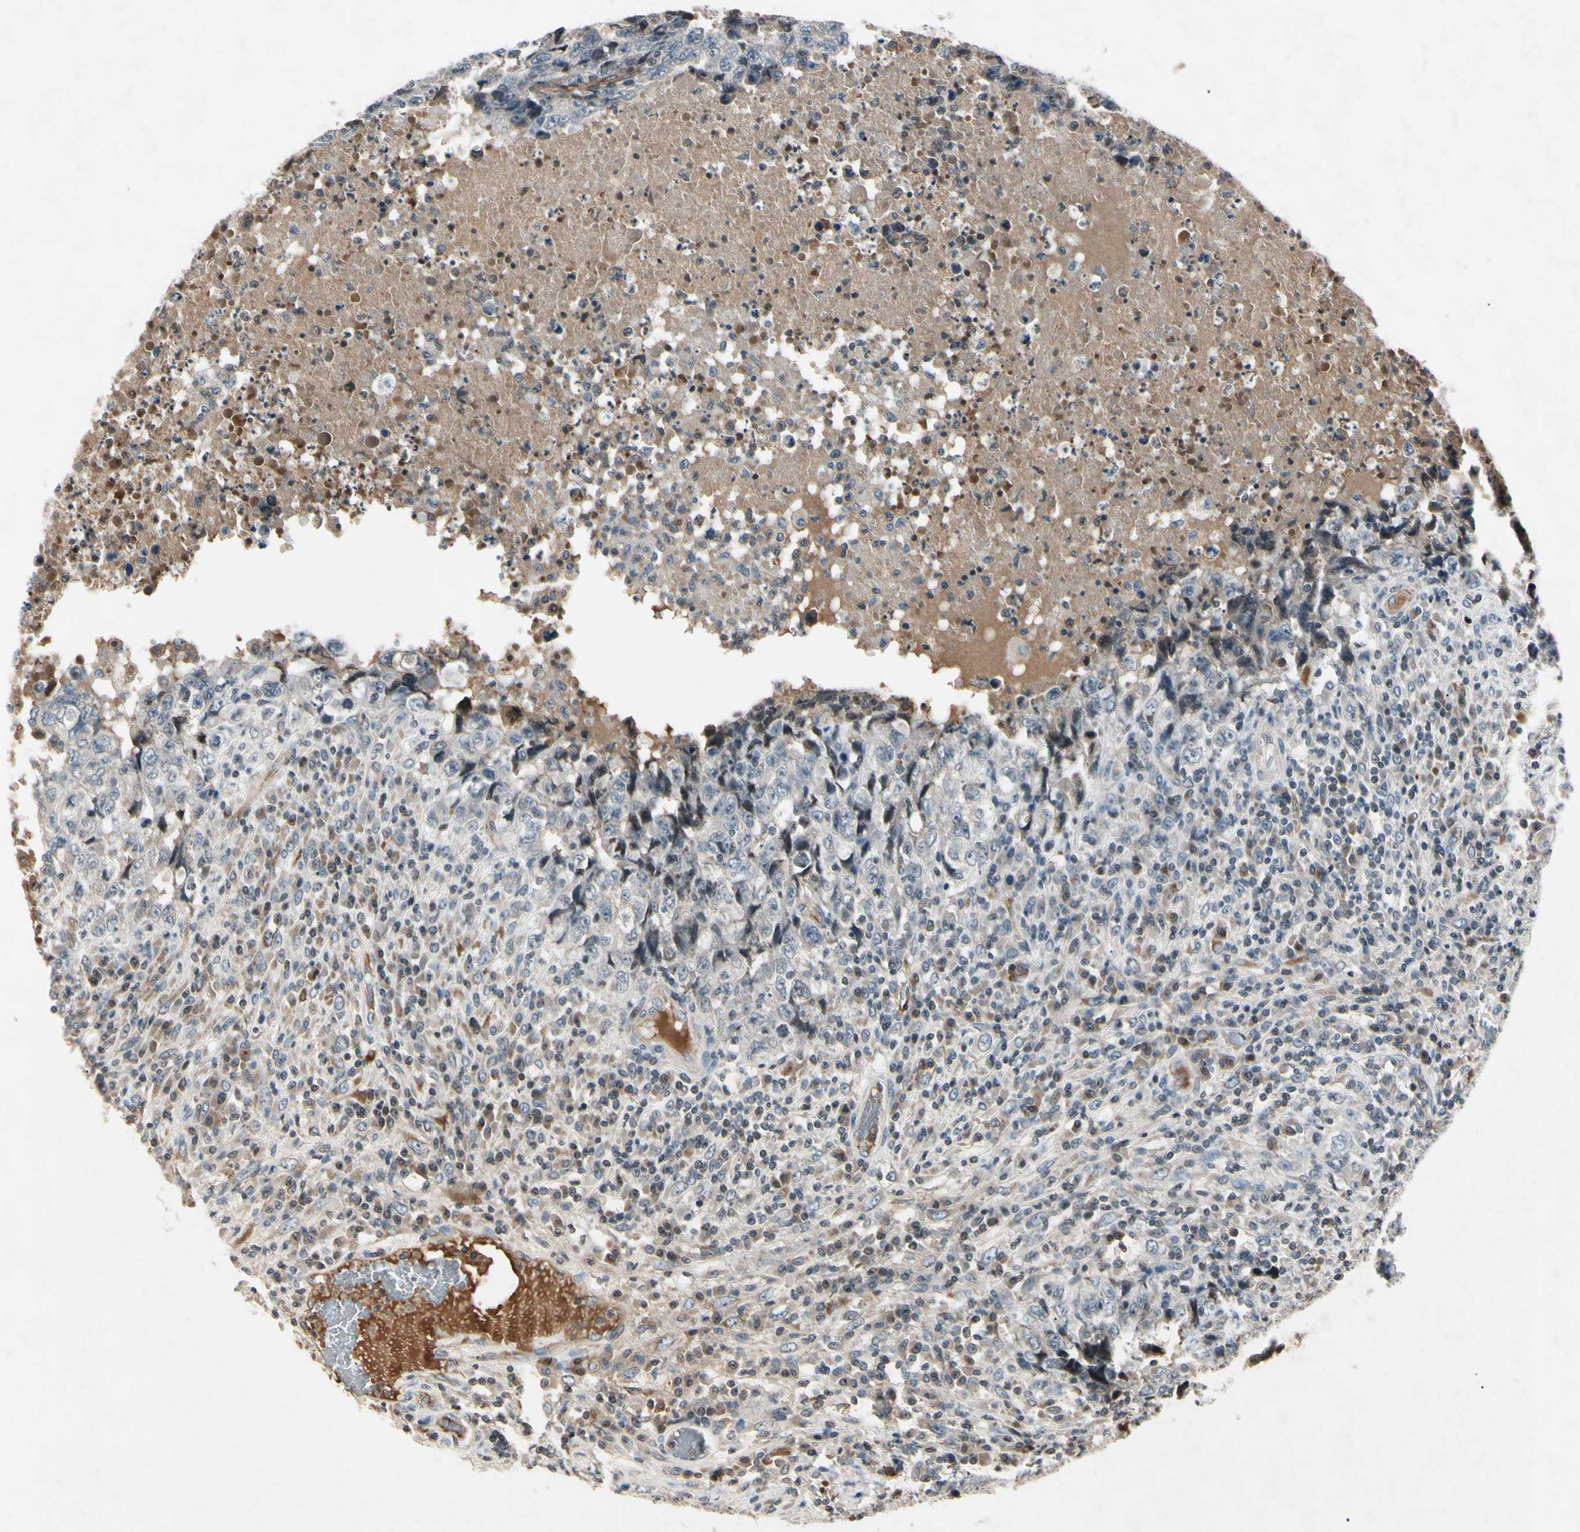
{"staining": {"intensity": "negative", "quantity": "none", "location": "none"}, "tissue": "testis cancer", "cell_type": "Tumor cells", "image_type": "cancer", "snomed": [{"axis": "morphology", "description": "Necrosis, NOS"}, {"axis": "morphology", "description": "Carcinoma, Embryonal, NOS"}, {"axis": "topography", "description": "Testis"}], "caption": "DAB immunohistochemical staining of human testis cancer exhibits no significant positivity in tumor cells.", "gene": "AEBP1", "patient": {"sex": "male", "age": 19}}